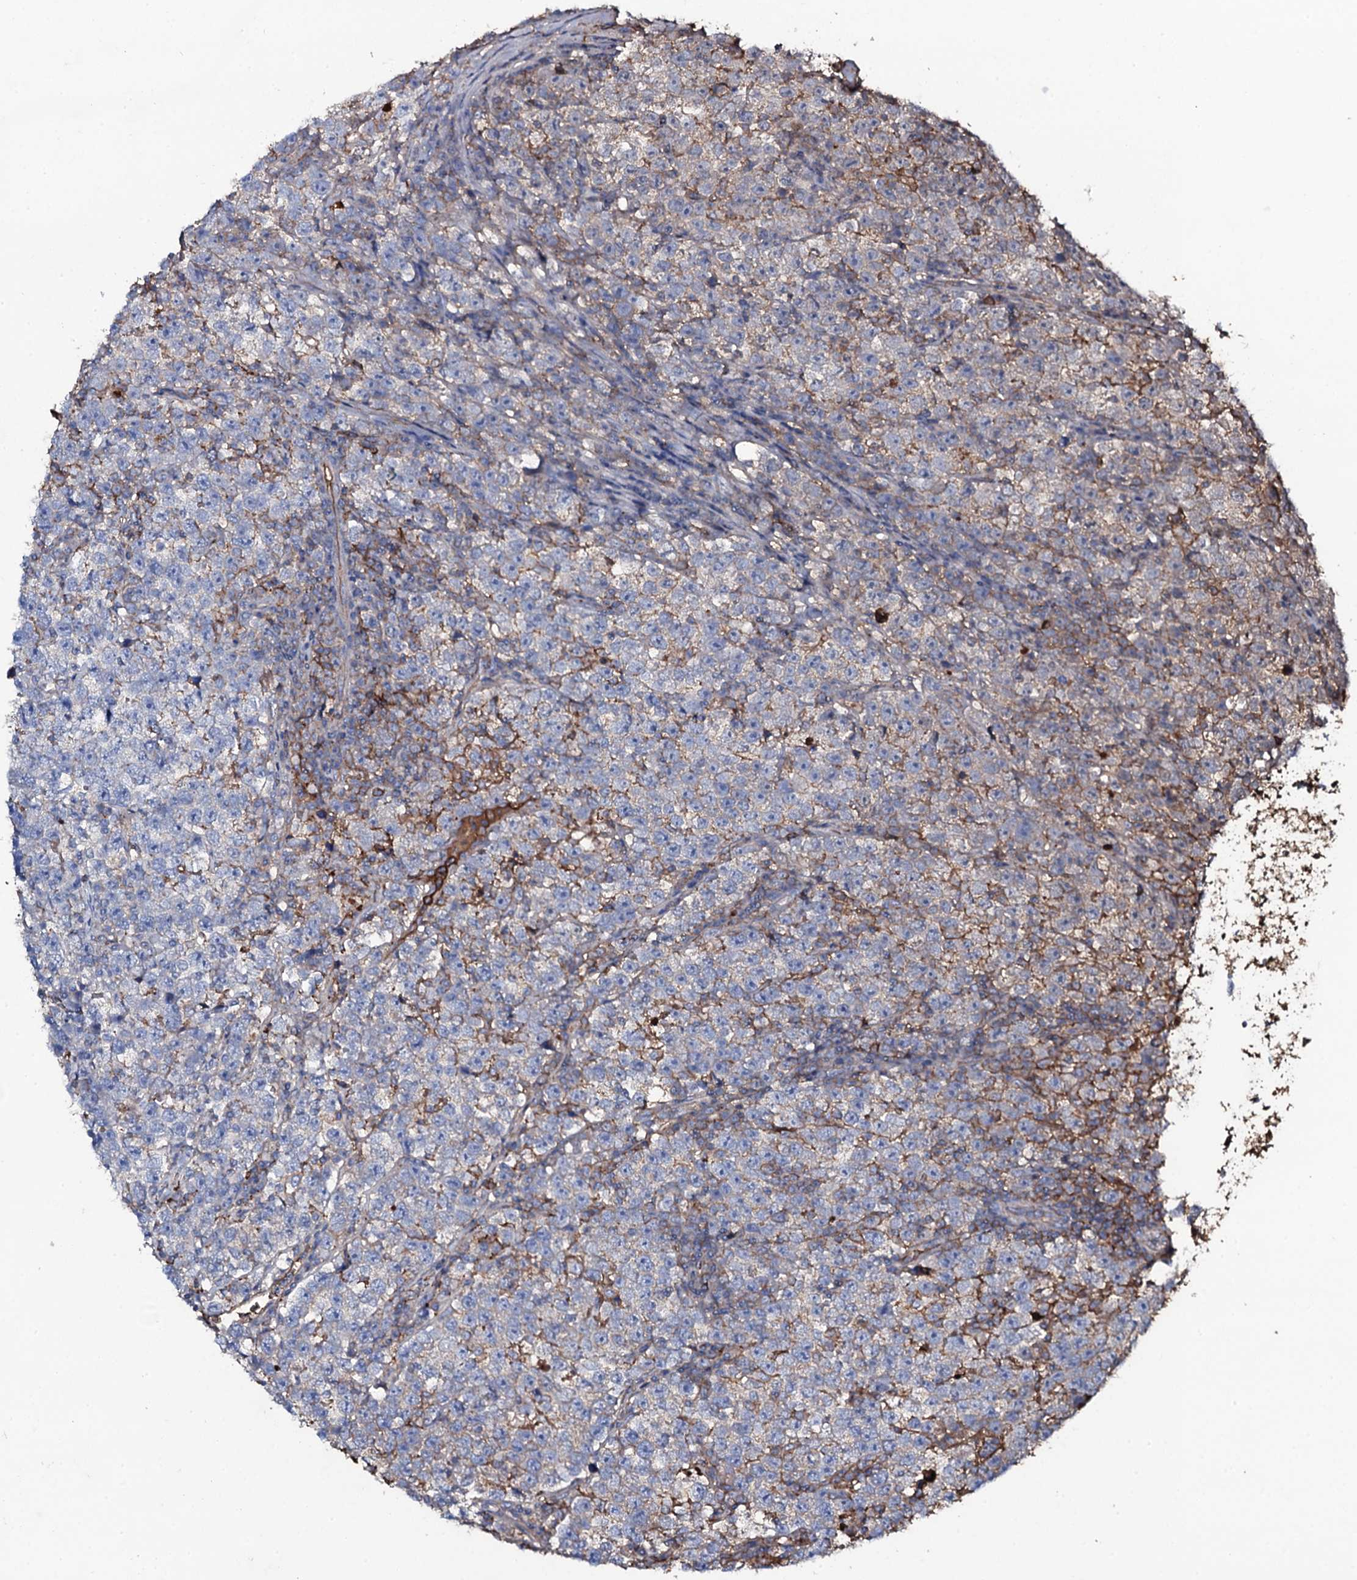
{"staining": {"intensity": "negative", "quantity": "none", "location": "none"}, "tissue": "testis cancer", "cell_type": "Tumor cells", "image_type": "cancer", "snomed": [{"axis": "morphology", "description": "Normal tissue, NOS"}, {"axis": "morphology", "description": "Seminoma, NOS"}, {"axis": "topography", "description": "Testis"}], "caption": "Immunohistochemistry histopathology image of testis cancer stained for a protein (brown), which demonstrates no positivity in tumor cells.", "gene": "EDN1", "patient": {"sex": "male", "age": 43}}